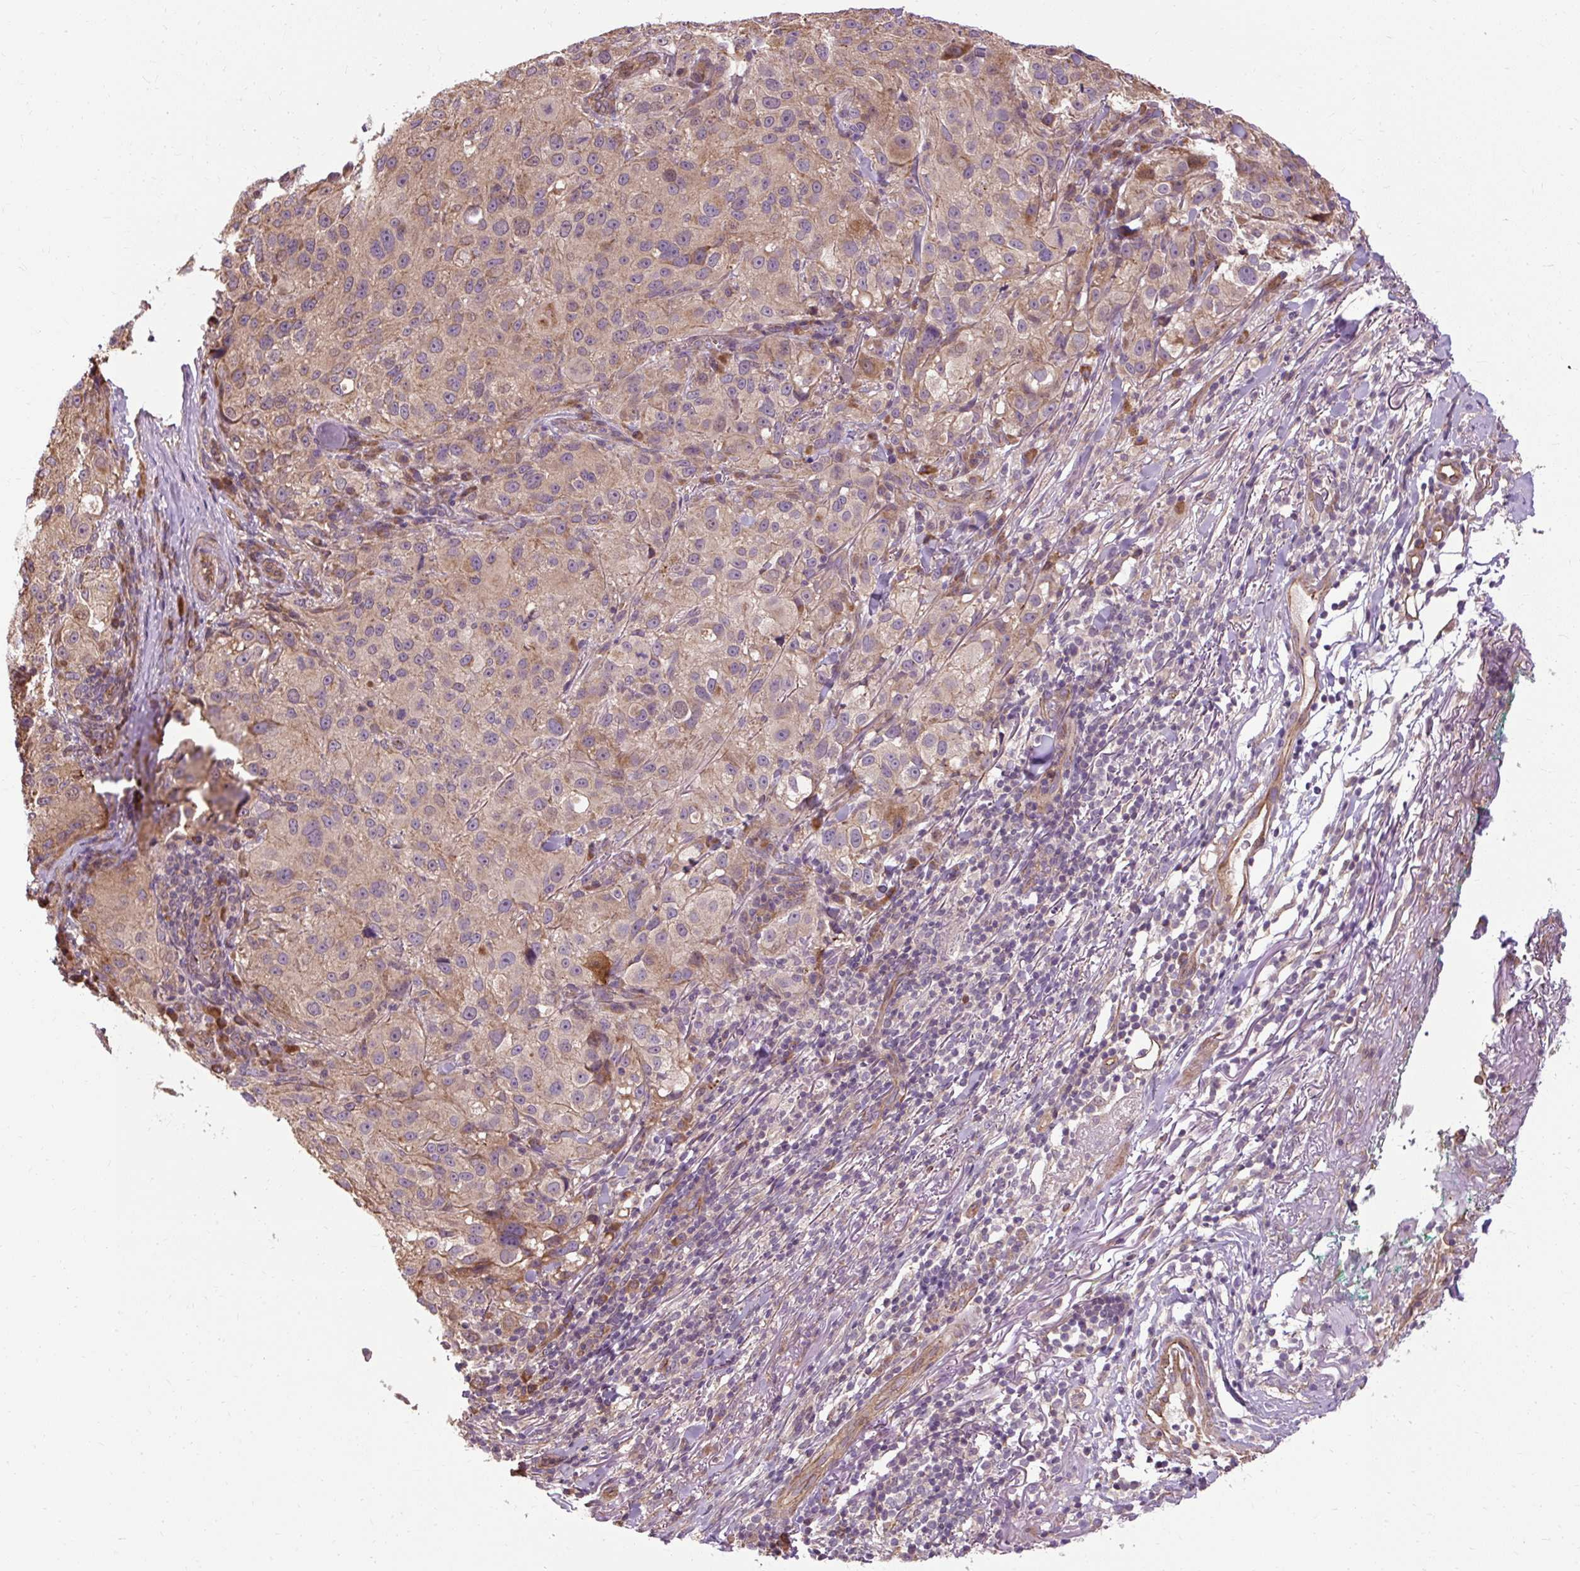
{"staining": {"intensity": "moderate", "quantity": ">75%", "location": "cytoplasmic/membranous"}, "tissue": "melanoma", "cell_type": "Tumor cells", "image_type": "cancer", "snomed": [{"axis": "morphology", "description": "Necrosis, NOS"}, {"axis": "morphology", "description": "Malignant melanoma, NOS"}, {"axis": "topography", "description": "Skin"}], "caption": "The immunohistochemical stain shows moderate cytoplasmic/membranous positivity in tumor cells of melanoma tissue.", "gene": "FLRT1", "patient": {"sex": "female", "age": 87}}